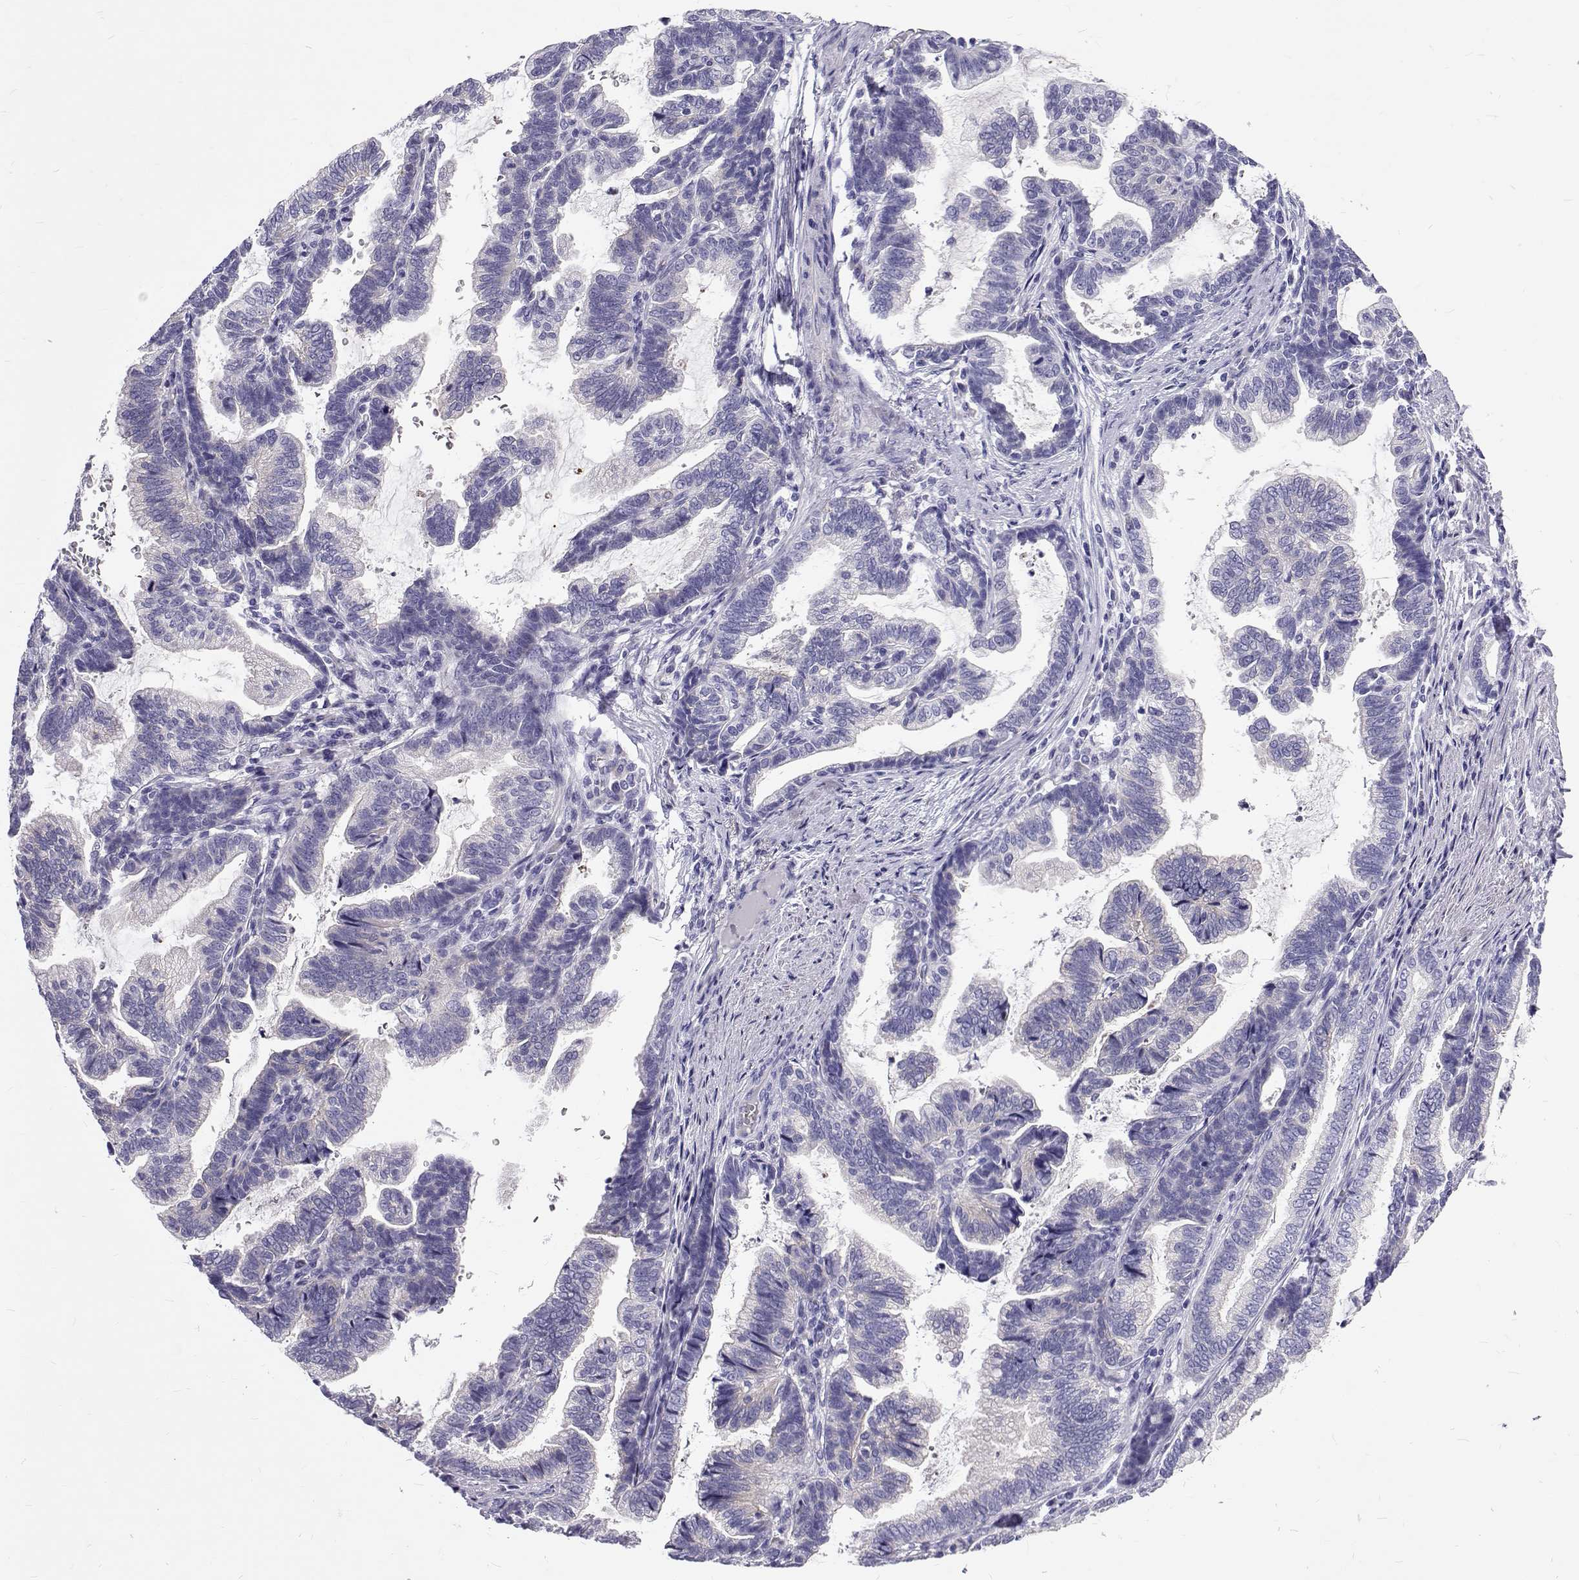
{"staining": {"intensity": "negative", "quantity": "none", "location": "none"}, "tissue": "stomach cancer", "cell_type": "Tumor cells", "image_type": "cancer", "snomed": [{"axis": "morphology", "description": "Adenocarcinoma, NOS"}, {"axis": "topography", "description": "Stomach"}], "caption": "Image shows no protein staining in tumor cells of stomach adenocarcinoma tissue. (Immunohistochemistry, brightfield microscopy, high magnification).", "gene": "IGSF1", "patient": {"sex": "male", "age": 83}}